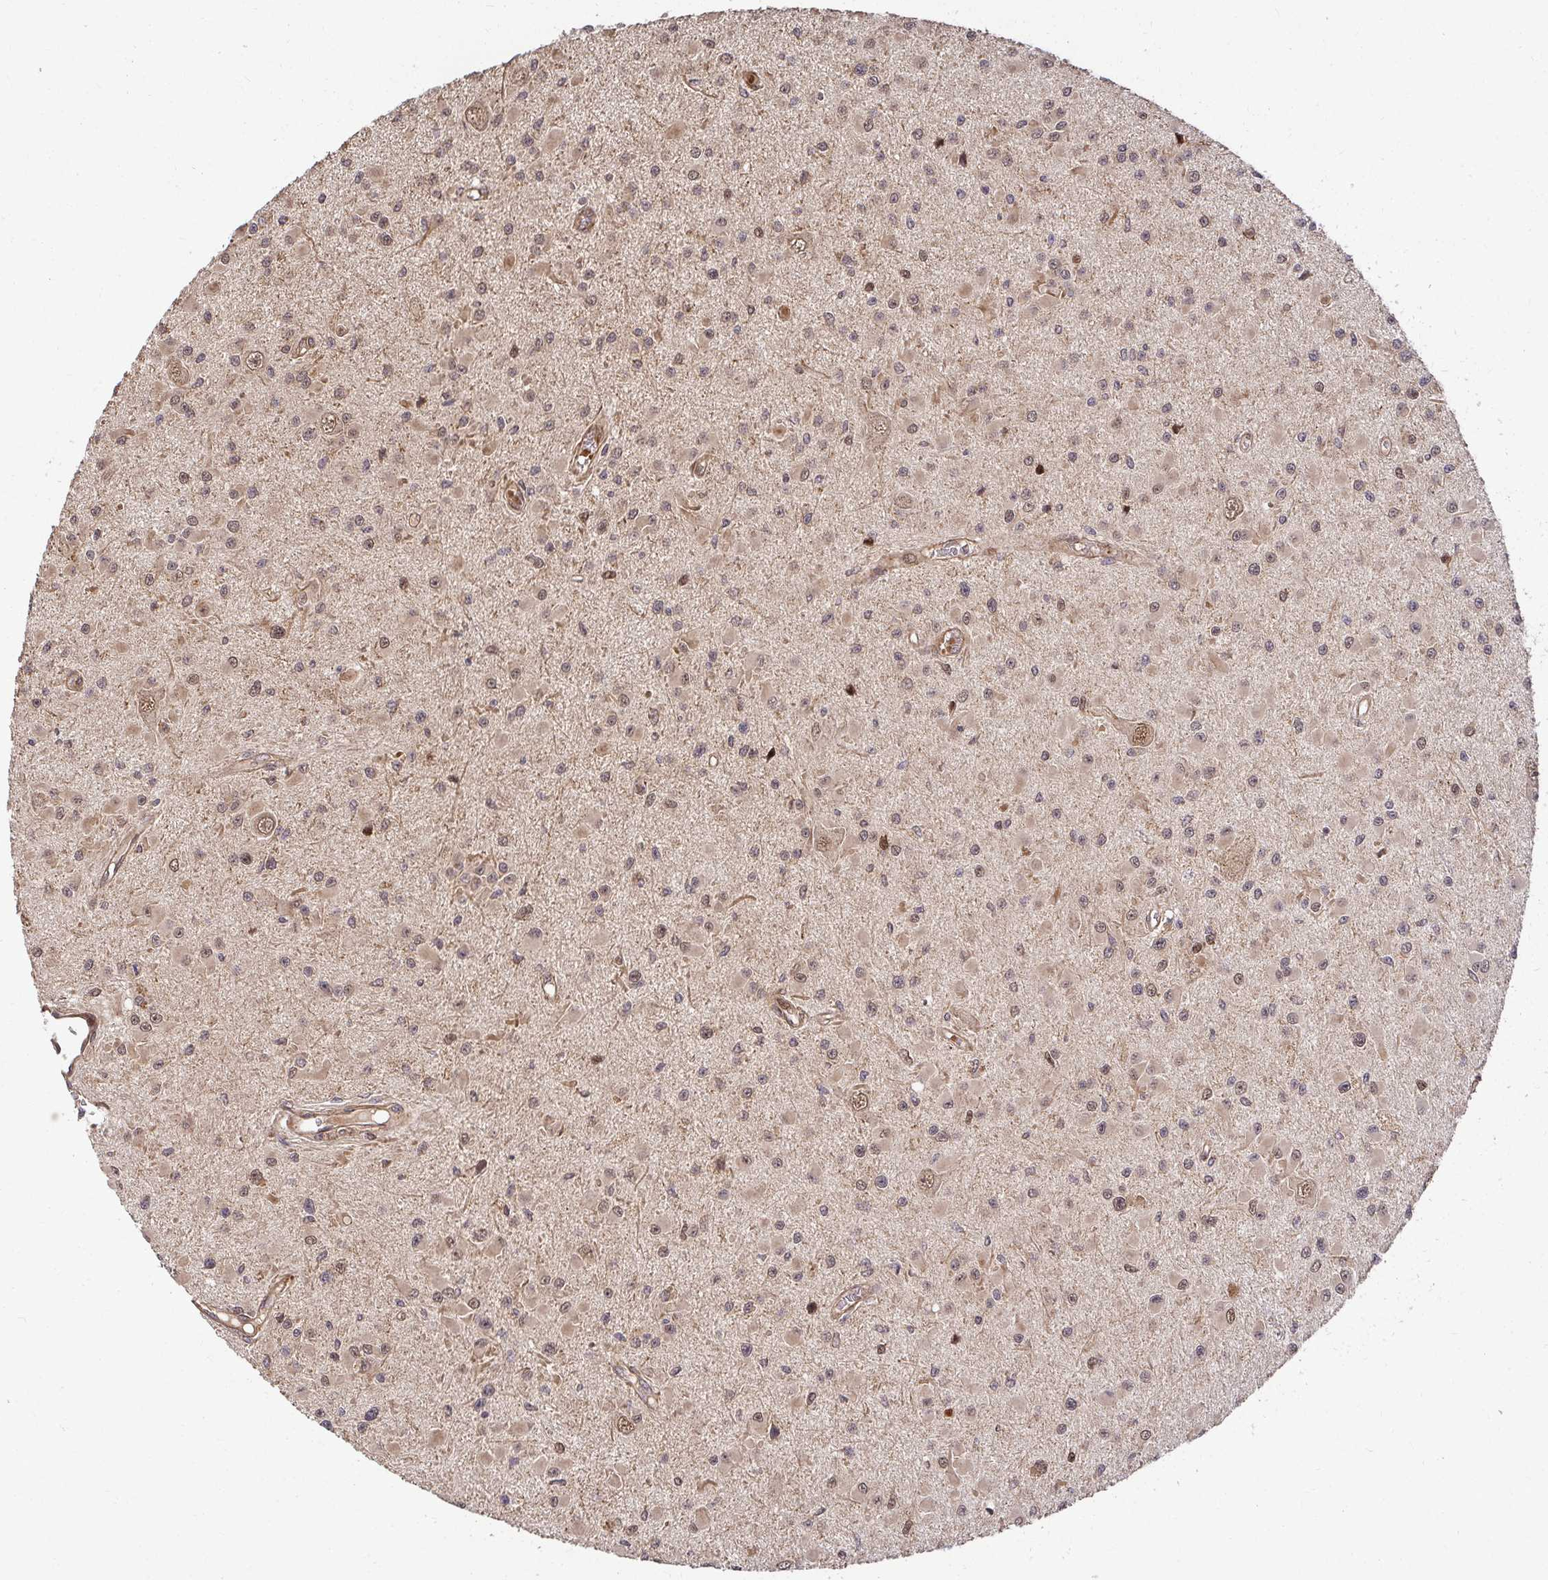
{"staining": {"intensity": "weak", "quantity": "25%-75%", "location": "nuclear"}, "tissue": "glioma", "cell_type": "Tumor cells", "image_type": "cancer", "snomed": [{"axis": "morphology", "description": "Glioma, malignant, High grade"}, {"axis": "topography", "description": "Brain"}], "caption": "Immunohistochemical staining of human malignant high-grade glioma demonstrates low levels of weak nuclear staining in approximately 25%-75% of tumor cells.", "gene": "PSMA4", "patient": {"sex": "male", "age": 54}}